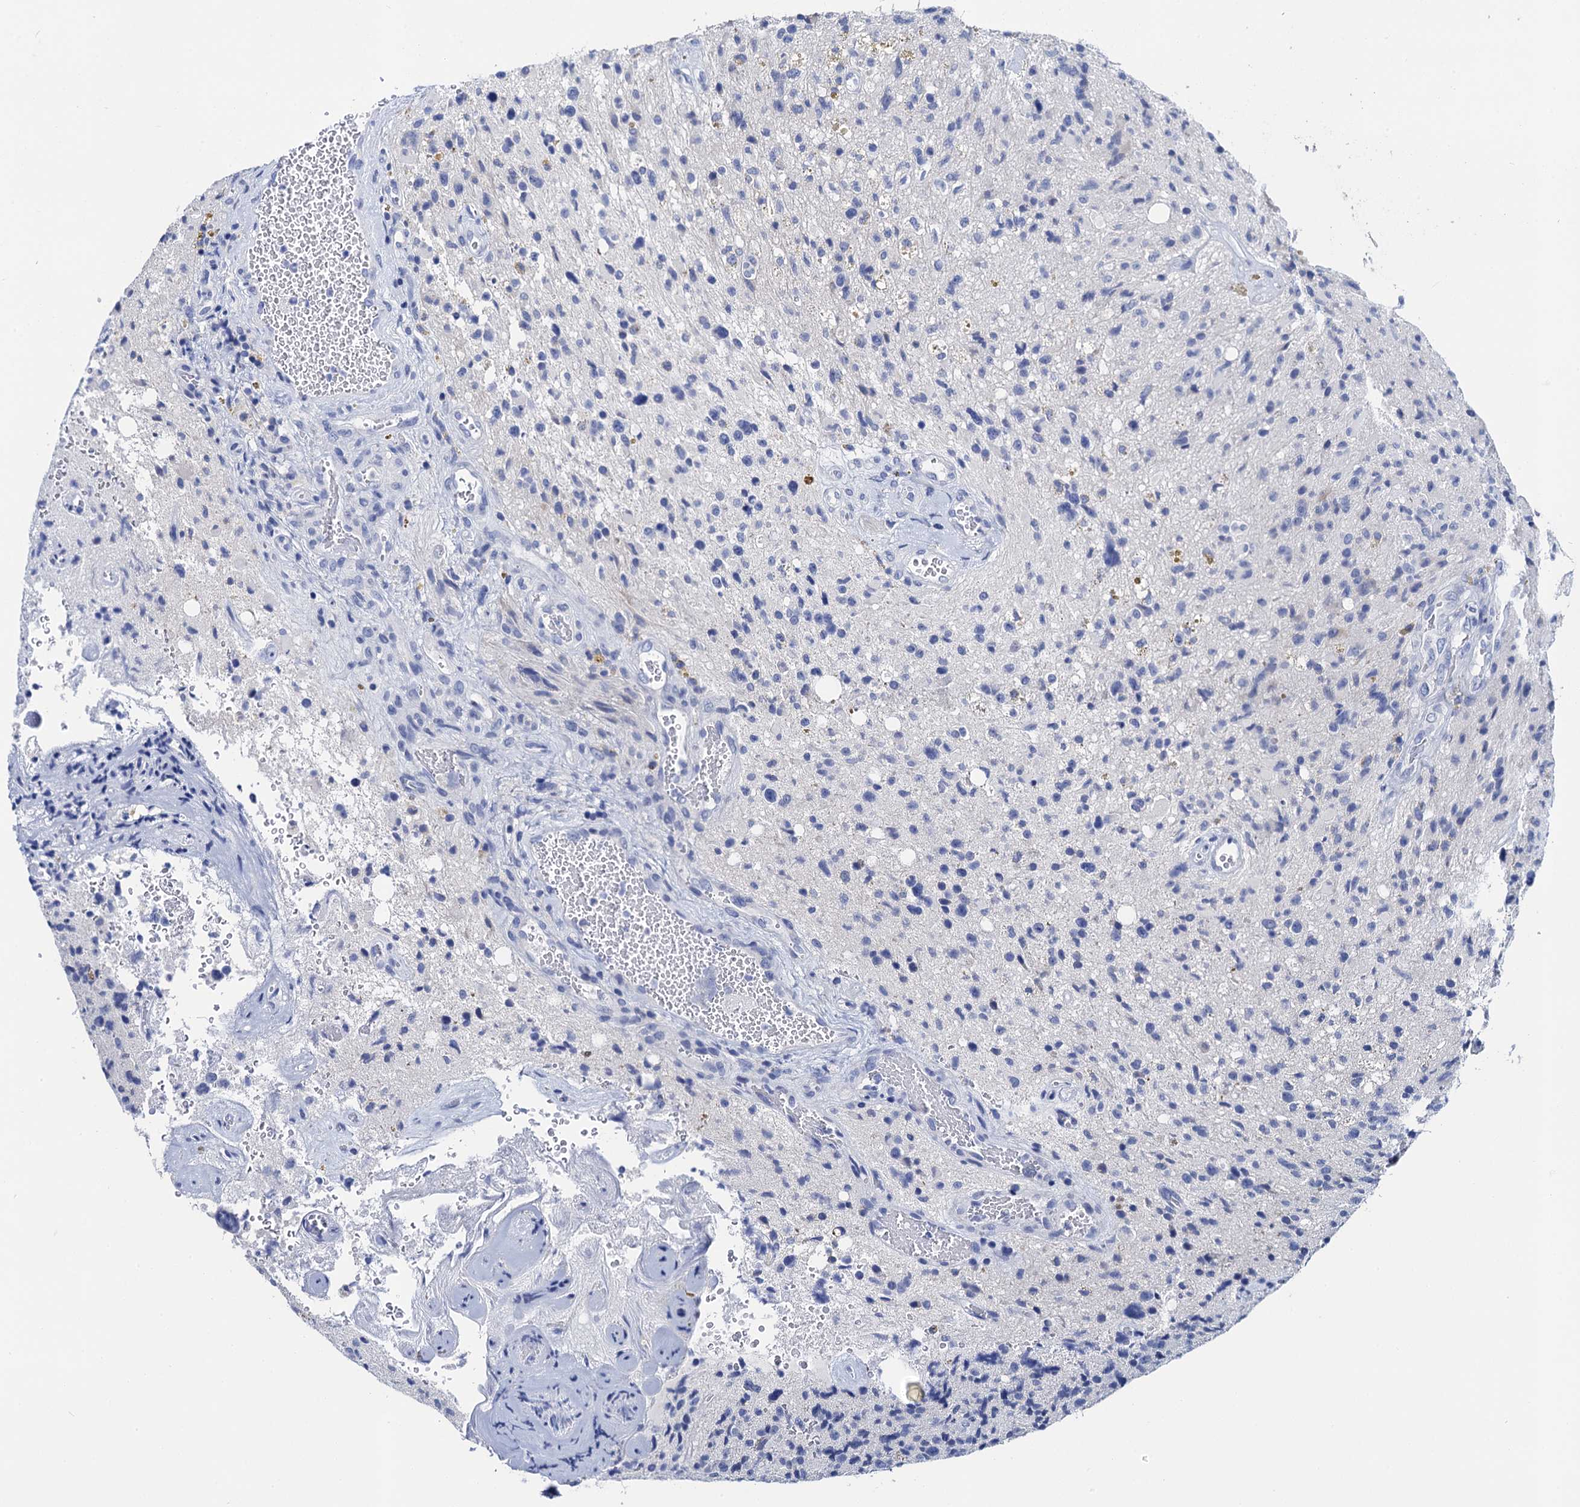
{"staining": {"intensity": "negative", "quantity": "none", "location": "none"}, "tissue": "glioma", "cell_type": "Tumor cells", "image_type": "cancer", "snomed": [{"axis": "morphology", "description": "Glioma, malignant, High grade"}, {"axis": "topography", "description": "Brain"}], "caption": "This is an immunohistochemistry (IHC) histopathology image of glioma. There is no staining in tumor cells.", "gene": "LYPD3", "patient": {"sex": "male", "age": 69}}